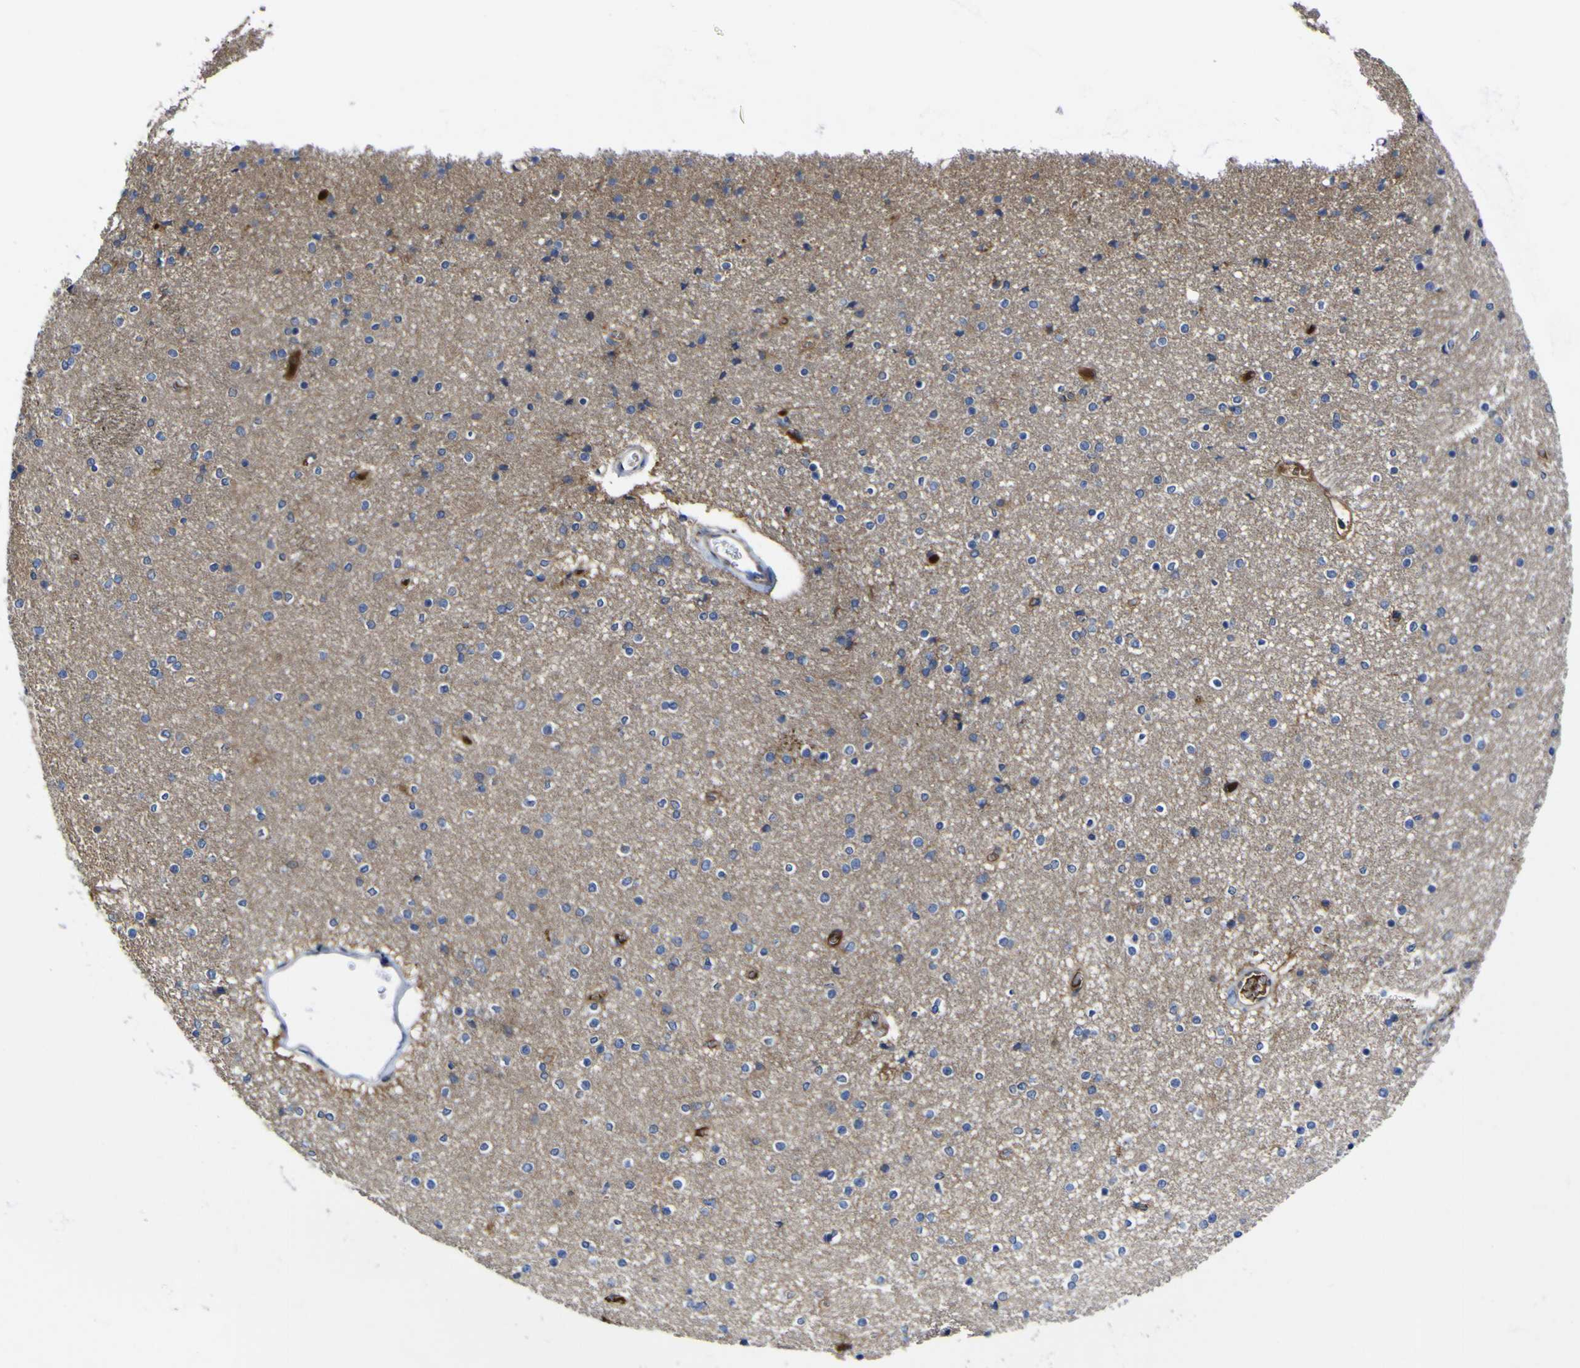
{"staining": {"intensity": "weak", "quantity": "<25%", "location": "cytoplasmic/membranous"}, "tissue": "caudate", "cell_type": "Glial cells", "image_type": "normal", "snomed": [{"axis": "morphology", "description": "Normal tissue, NOS"}, {"axis": "topography", "description": "Lateral ventricle wall"}], "caption": "Glial cells show no significant protein staining in benign caudate.", "gene": "CCDC90B", "patient": {"sex": "female", "age": 54}}